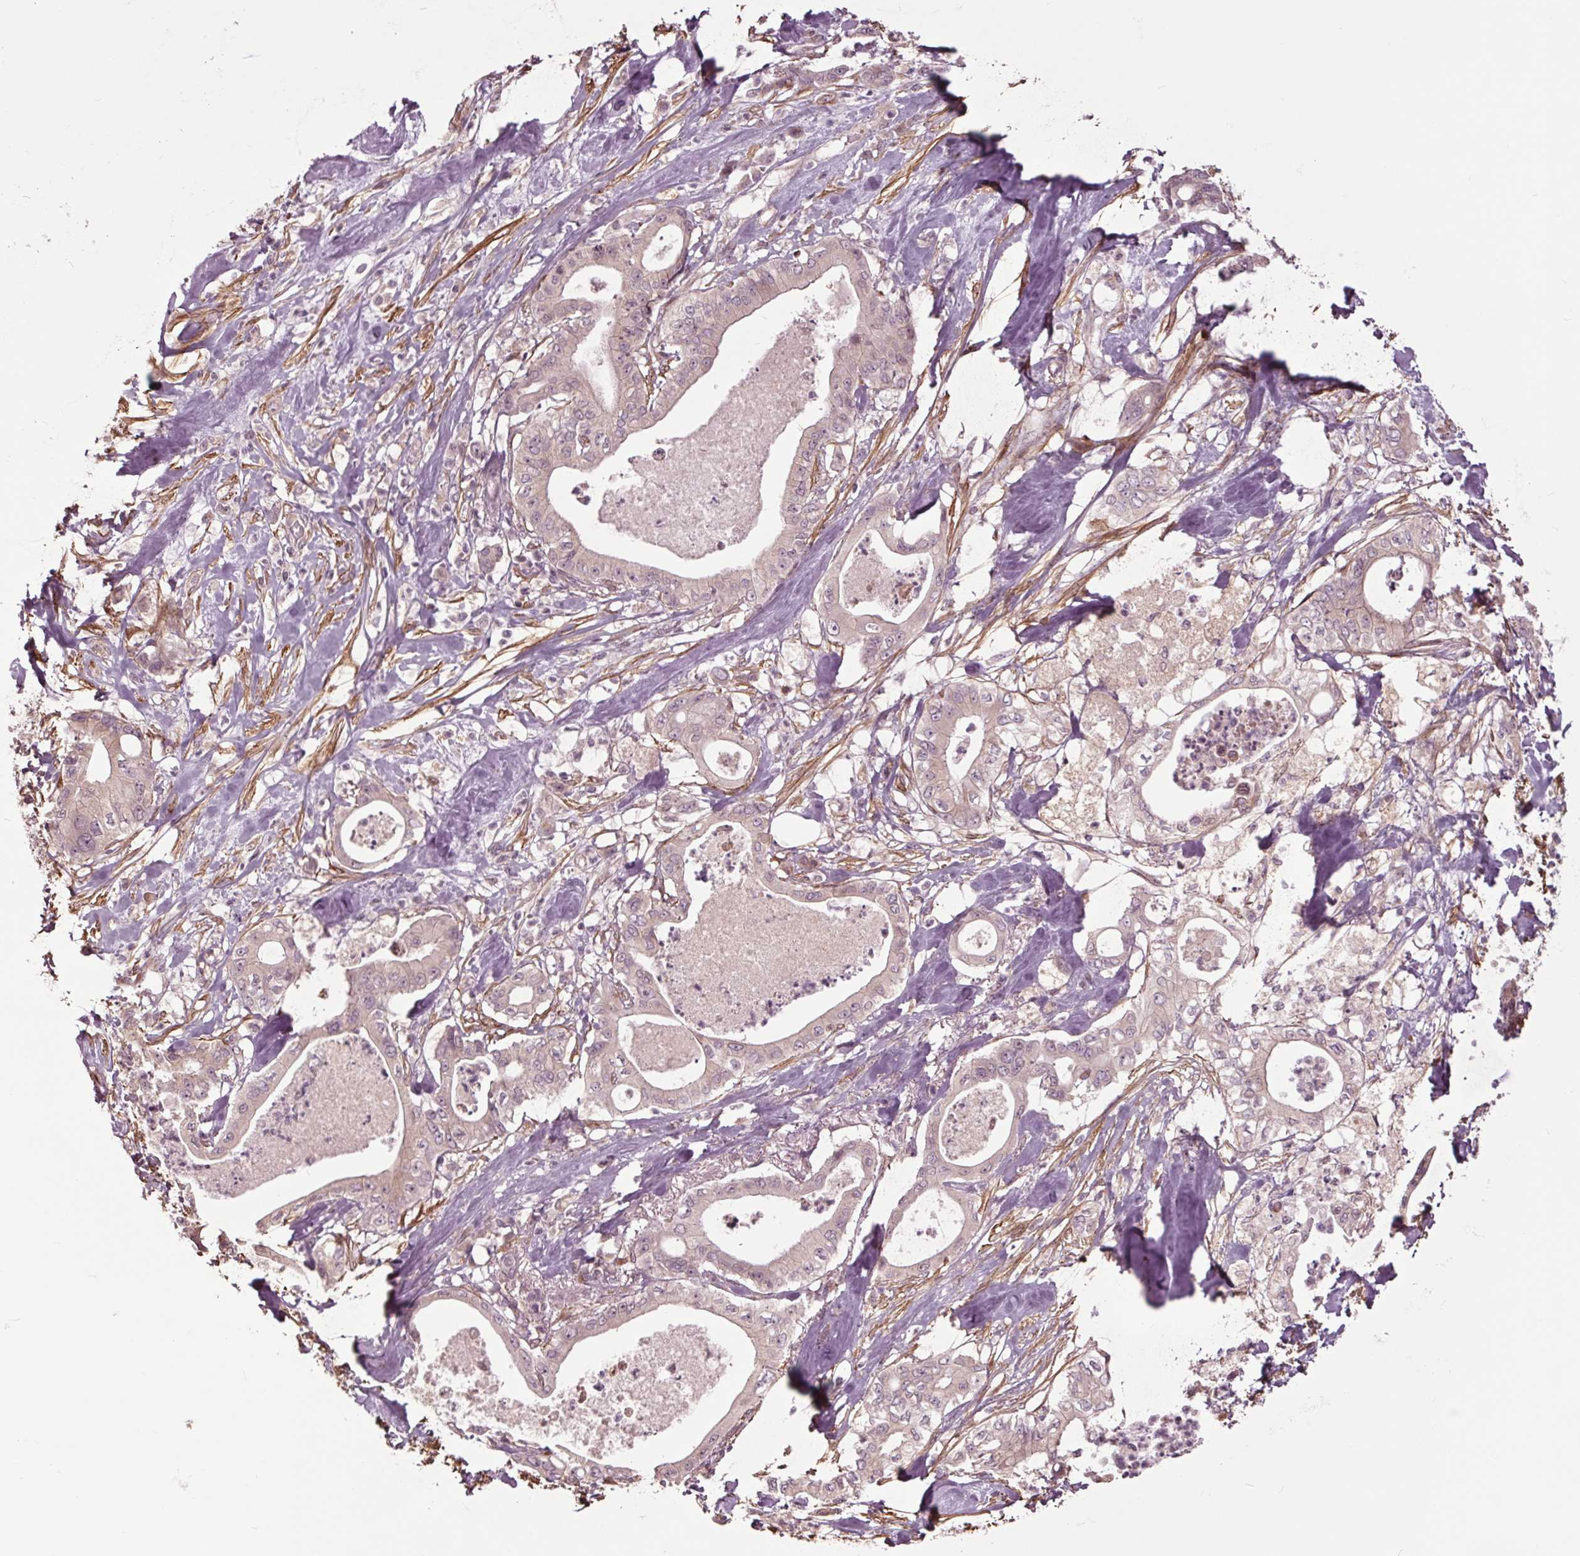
{"staining": {"intensity": "negative", "quantity": "none", "location": "none"}, "tissue": "pancreatic cancer", "cell_type": "Tumor cells", "image_type": "cancer", "snomed": [{"axis": "morphology", "description": "Adenocarcinoma, NOS"}, {"axis": "topography", "description": "Pancreas"}], "caption": "Micrograph shows no significant protein positivity in tumor cells of pancreatic cancer (adenocarcinoma). (DAB immunohistochemistry (IHC) with hematoxylin counter stain).", "gene": "HAUS5", "patient": {"sex": "male", "age": 71}}